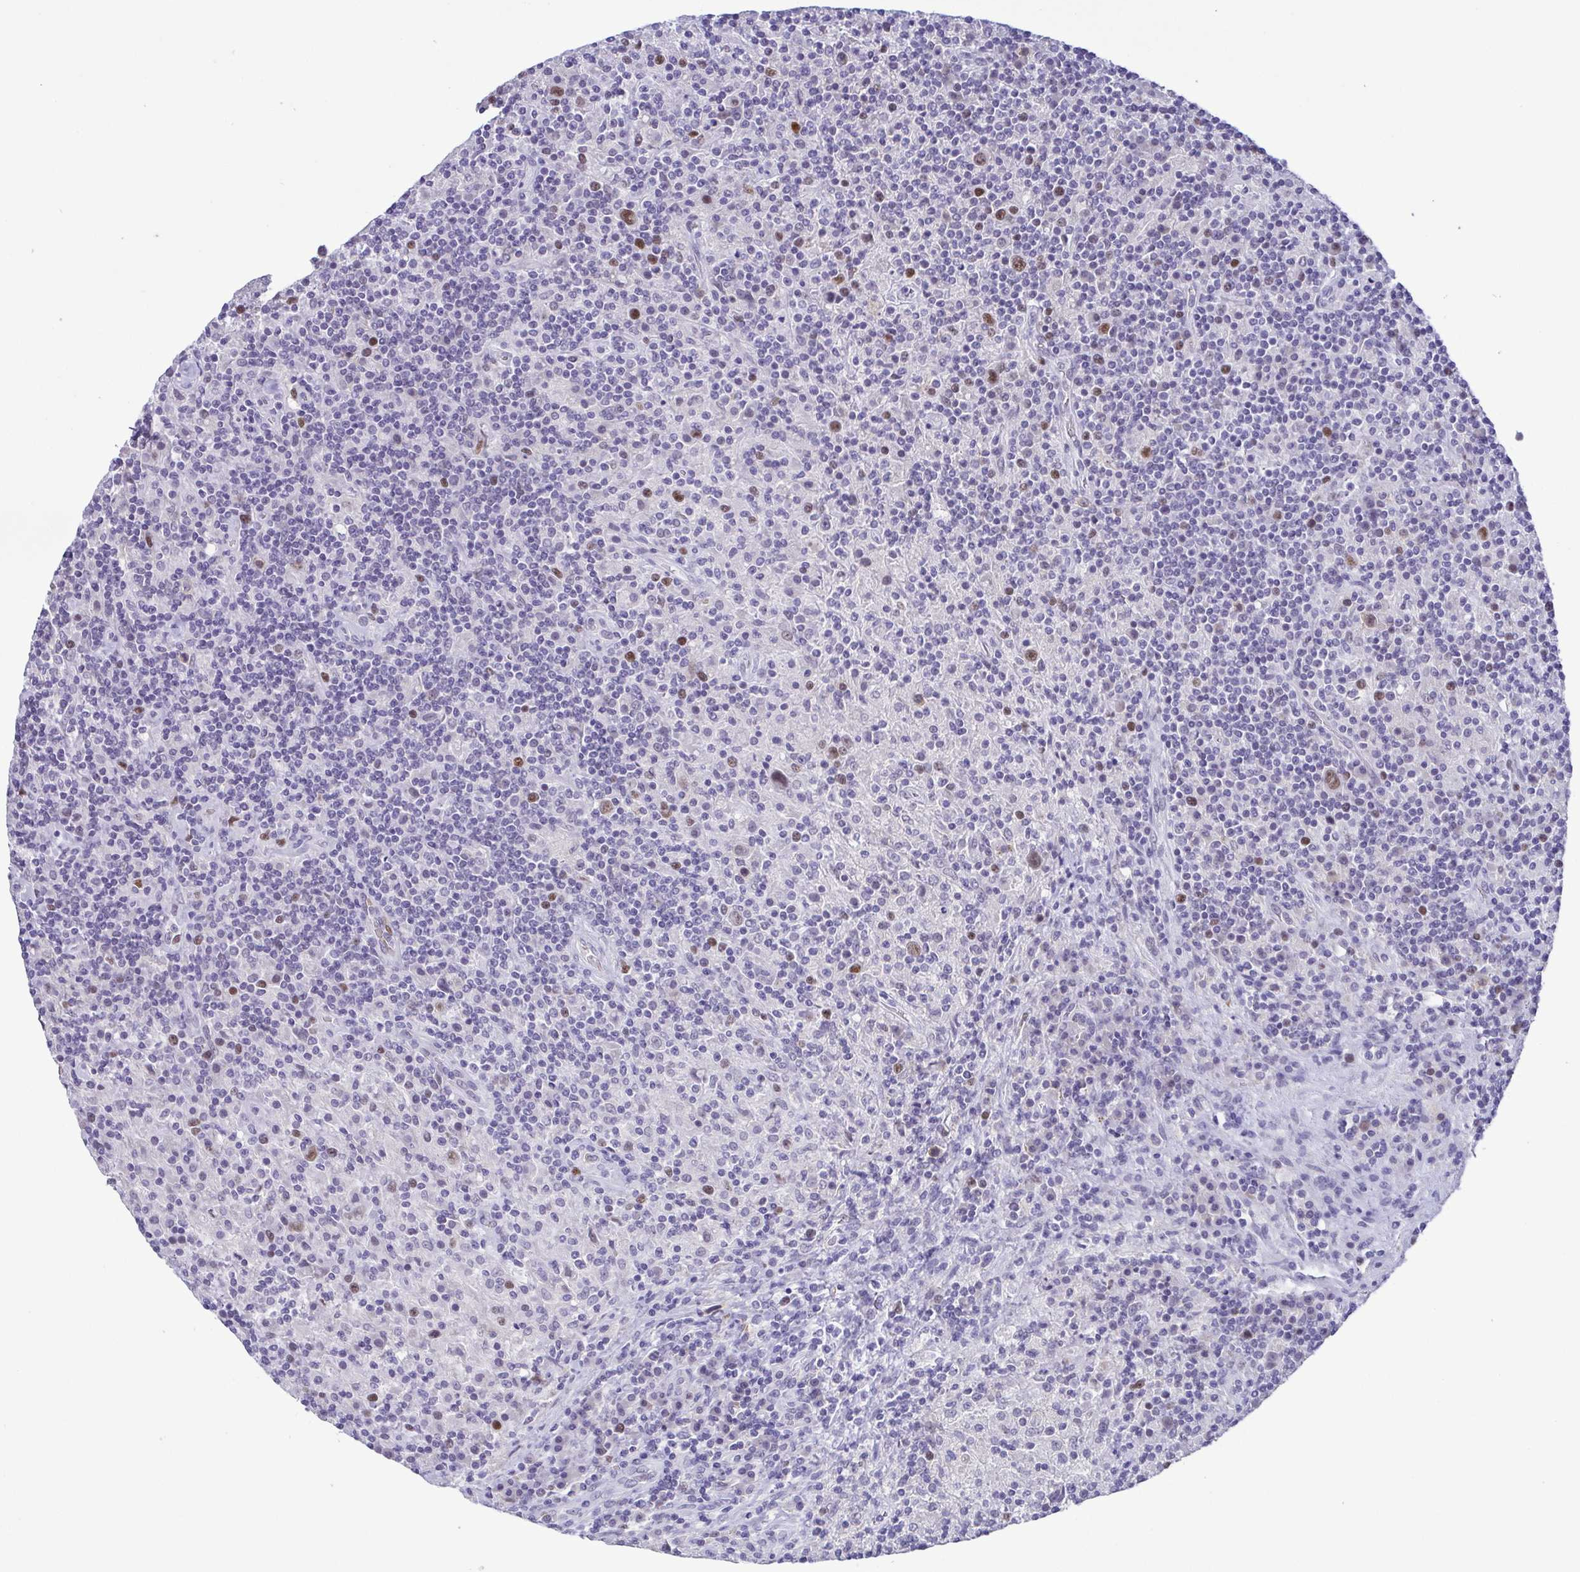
{"staining": {"intensity": "moderate", "quantity": ">75%", "location": "nuclear"}, "tissue": "lymphoma", "cell_type": "Tumor cells", "image_type": "cancer", "snomed": [{"axis": "morphology", "description": "Hodgkin's disease, NOS"}, {"axis": "topography", "description": "Lymph node"}], "caption": "Tumor cells demonstrate medium levels of moderate nuclear staining in about >75% of cells in Hodgkin's disease. Immunohistochemistry stains the protein of interest in brown and the nuclei are stained blue.", "gene": "TIPIN", "patient": {"sex": "male", "age": 70}}